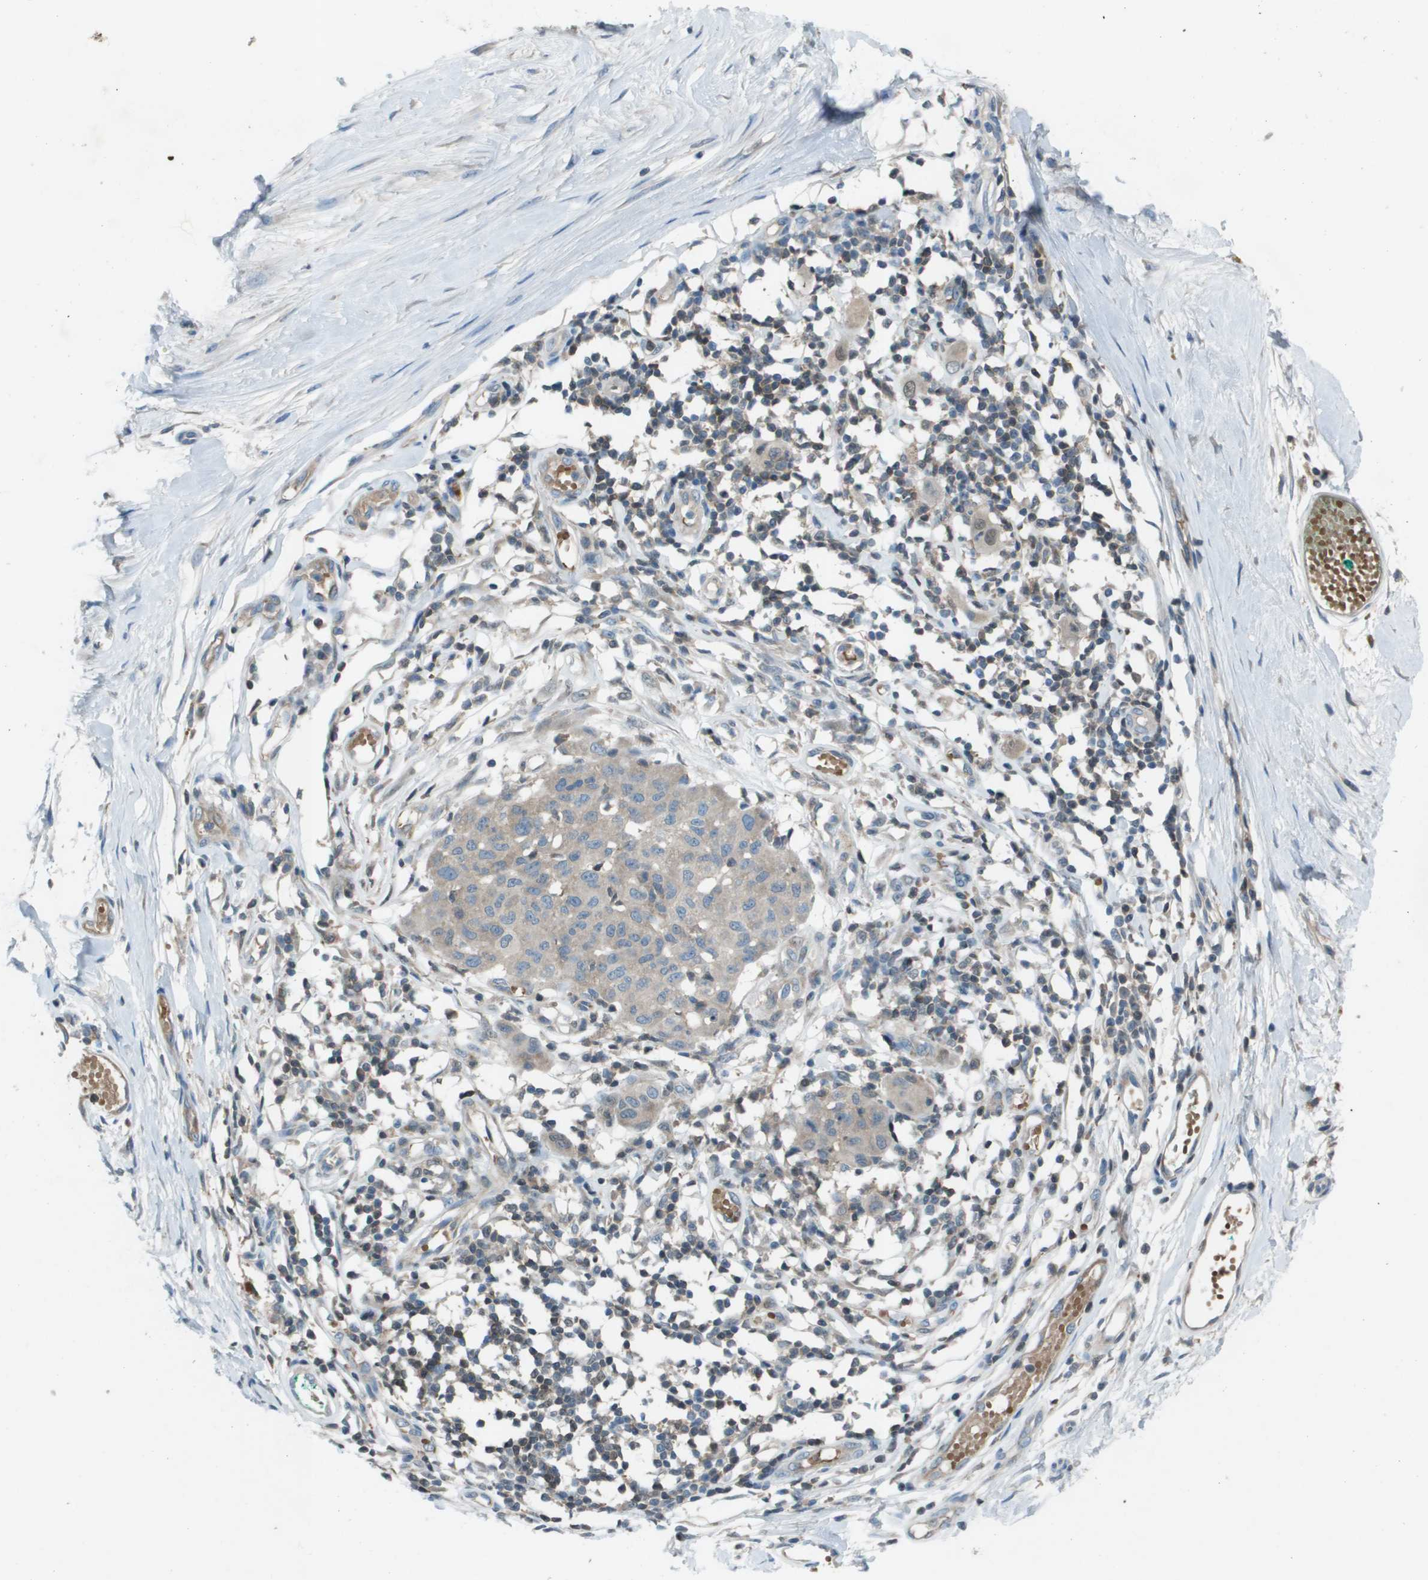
{"staining": {"intensity": "weak", "quantity": "25%-75%", "location": "cytoplasmic/membranous"}, "tissue": "melanoma", "cell_type": "Tumor cells", "image_type": "cancer", "snomed": [{"axis": "morphology", "description": "Normal tissue, NOS"}, {"axis": "morphology", "description": "Malignant melanoma, NOS"}, {"axis": "topography", "description": "Skin"}], "caption": "Protein positivity by immunohistochemistry exhibits weak cytoplasmic/membranous expression in about 25%-75% of tumor cells in malignant melanoma. The protein is shown in brown color, while the nuclei are stained blue.", "gene": "CAMK4", "patient": {"sex": "male", "age": 62}}